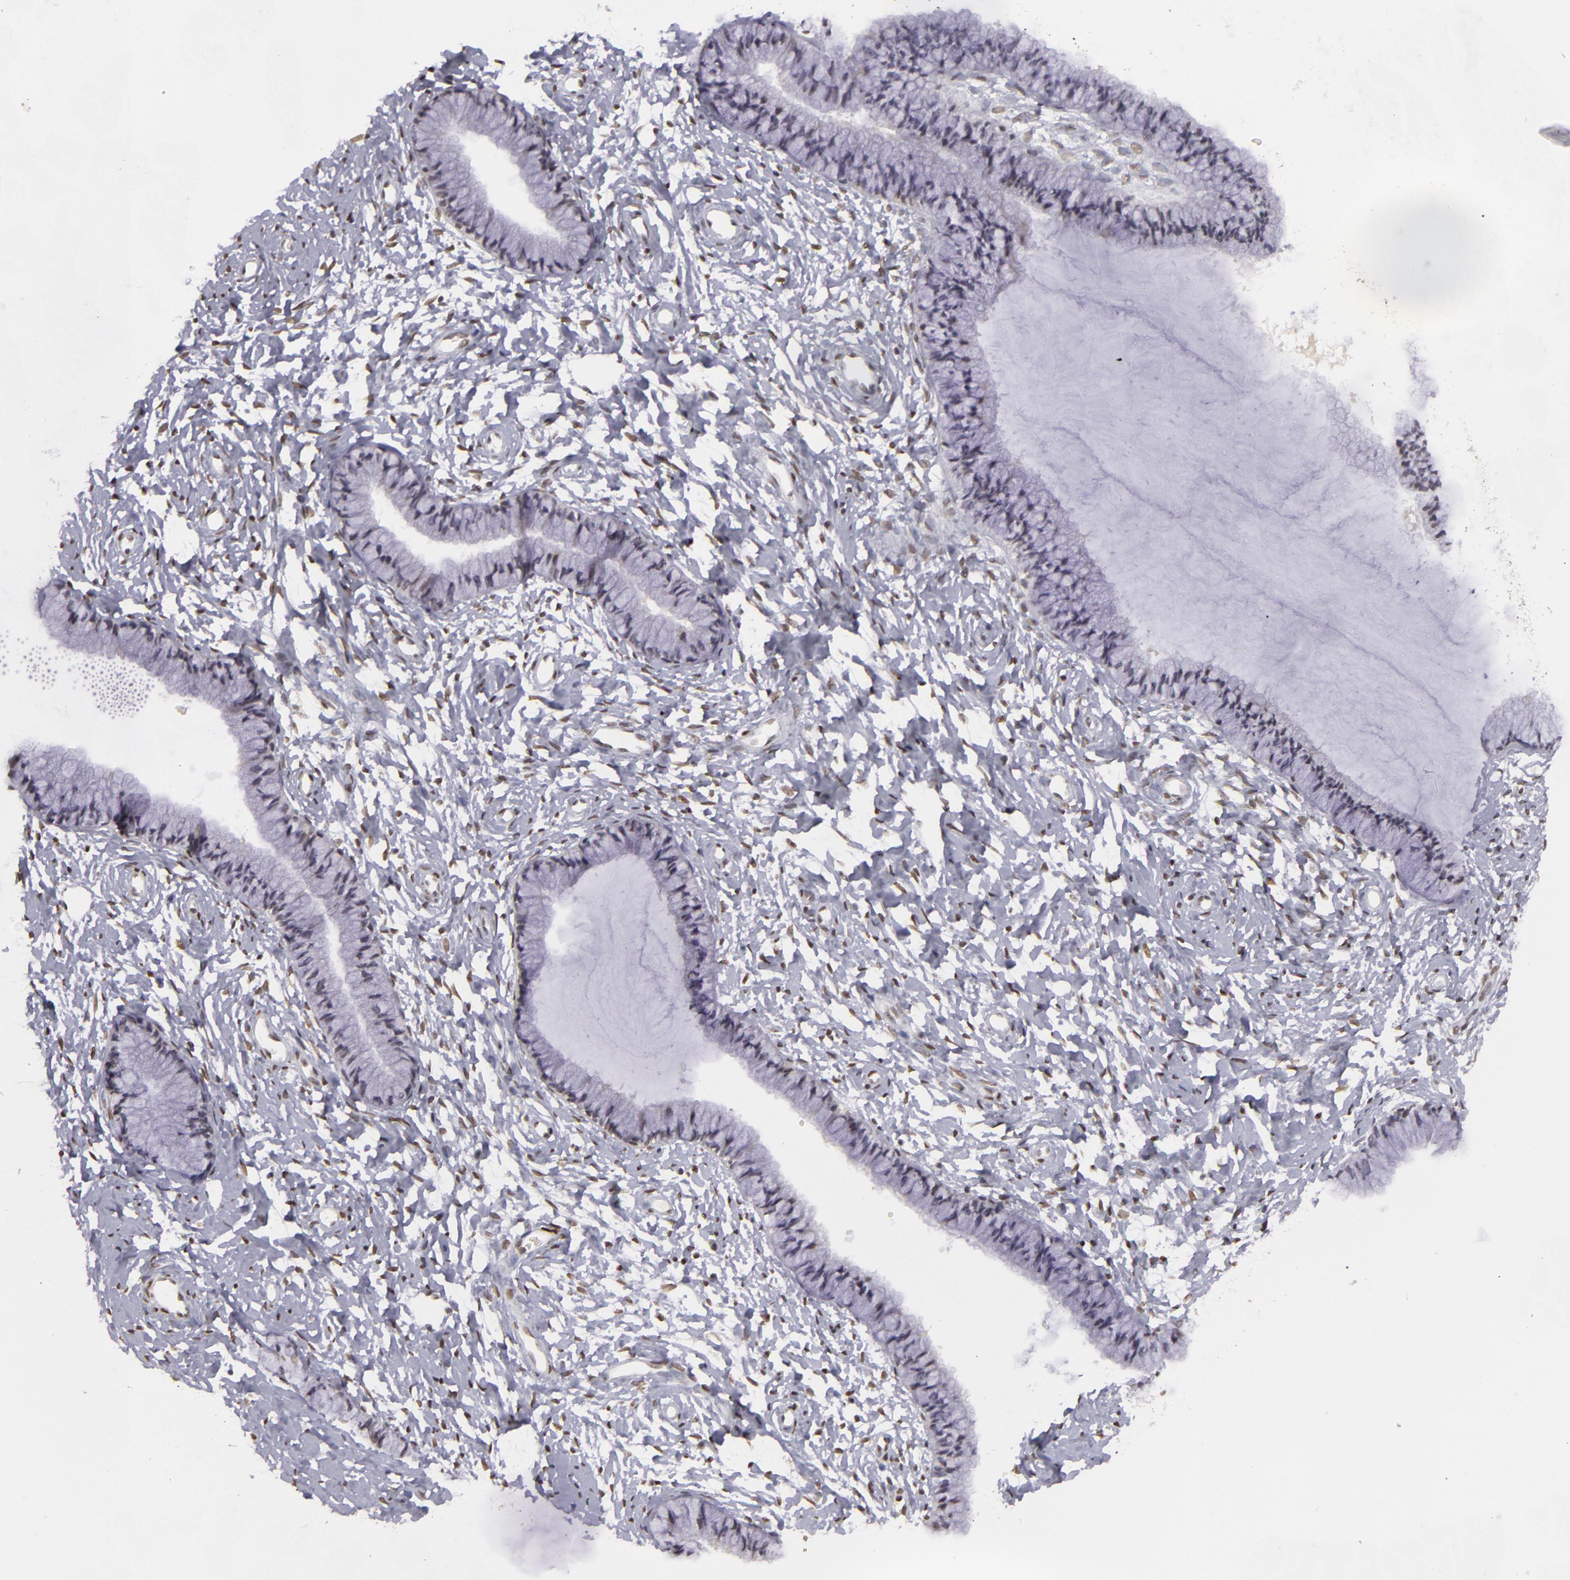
{"staining": {"intensity": "negative", "quantity": "none", "location": "none"}, "tissue": "cervix", "cell_type": "Glandular cells", "image_type": "normal", "snomed": [{"axis": "morphology", "description": "Normal tissue, NOS"}, {"axis": "topography", "description": "Cervix"}], "caption": "Immunohistochemistry (IHC) image of unremarkable cervix: cervix stained with DAB (3,3'-diaminobenzidine) demonstrates no significant protein staining in glandular cells. Brightfield microscopy of immunohistochemistry (IHC) stained with DAB (3,3'-diaminobenzidine) (brown) and hematoxylin (blue), captured at high magnification.", "gene": "RRP7A", "patient": {"sex": "female", "age": 46}}